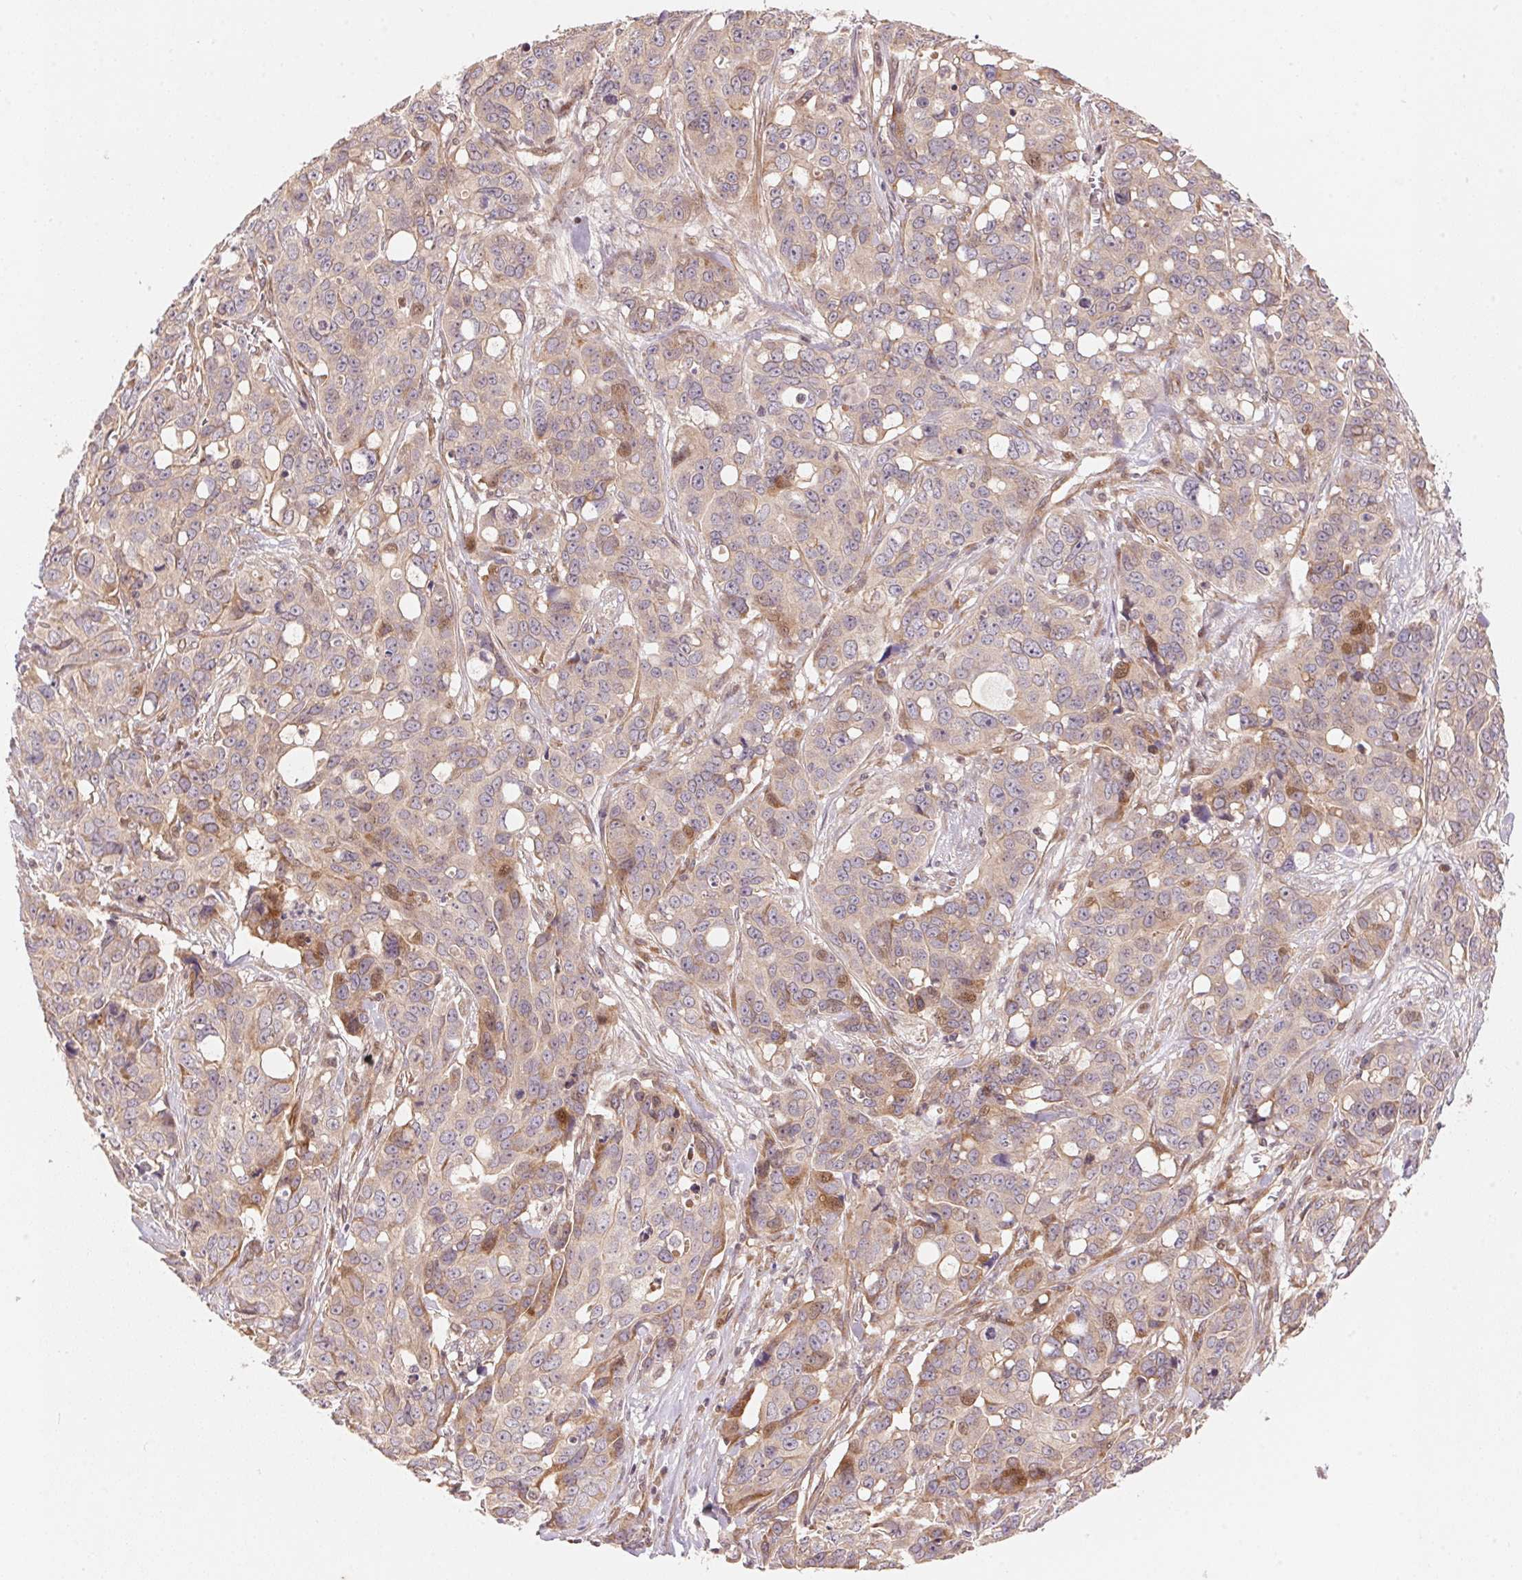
{"staining": {"intensity": "moderate", "quantity": "<25%", "location": "cytoplasmic/membranous"}, "tissue": "ovarian cancer", "cell_type": "Tumor cells", "image_type": "cancer", "snomed": [{"axis": "morphology", "description": "Carcinoma, endometroid"}, {"axis": "topography", "description": "Ovary"}], "caption": "Ovarian cancer stained with a brown dye demonstrates moderate cytoplasmic/membranous positive staining in approximately <25% of tumor cells.", "gene": "TNIP2", "patient": {"sex": "female", "age": 78}}